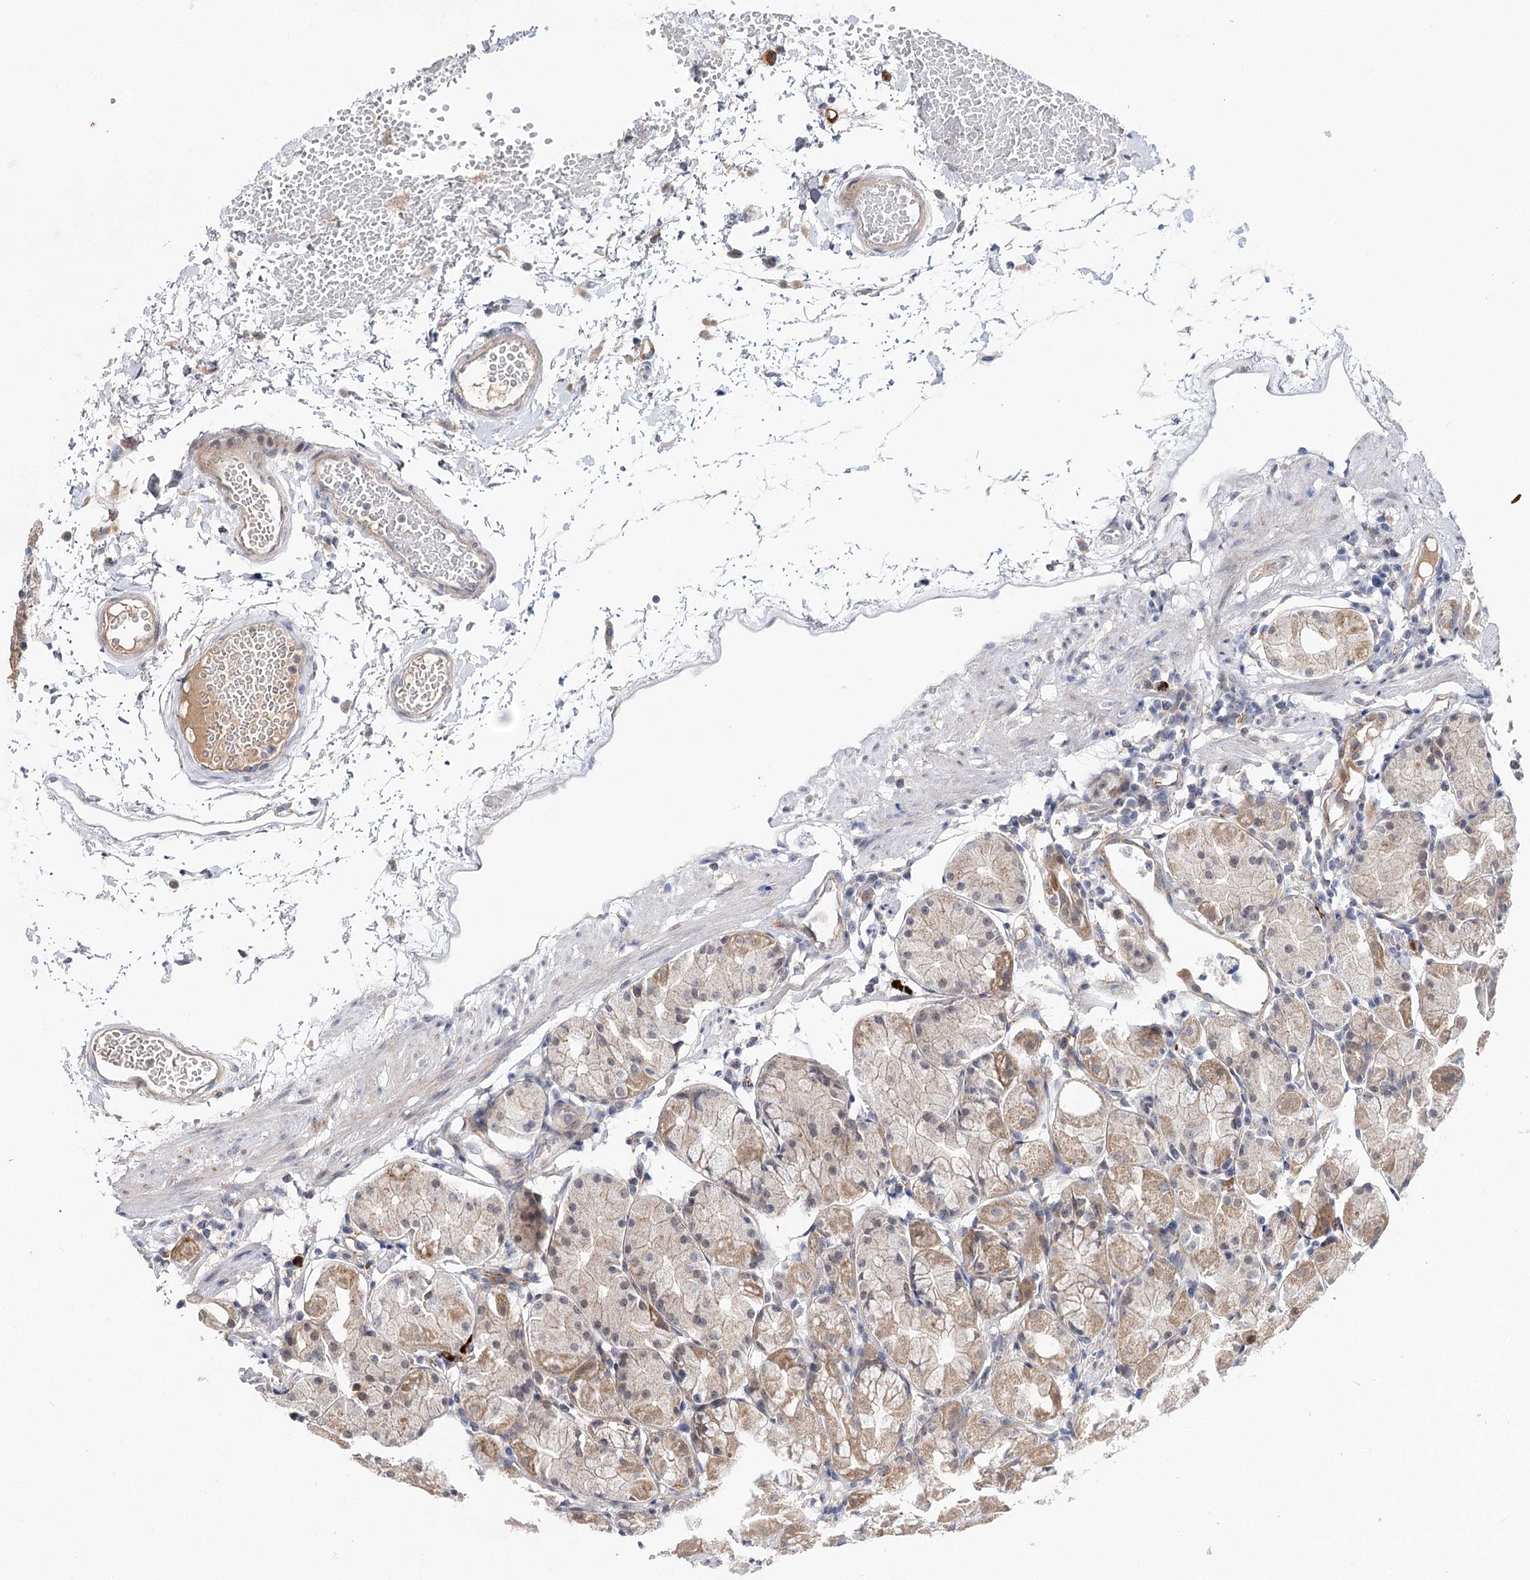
{"staining": {"intensity": "moderate", "quantity": "<25%", "location": "cytoplasmic/membranous"}, "tissue": "stomach", "cell_type": "Glandular cells", "image_type": "normal", "snomed": [{"axis": "morphology", "description": "Normal tissue, NOS"}, {"axis": "topography", "description": "Stomach"}, {"axis": "topography", "description": "Stomach, lower"}], "caption": "Glandular cells exhibit low levels of moderate cytoplasmic/membranous expression in about <25% of cells in unremarkable stomach. (IHC, brightfield microscopy, high magnification).", "gene": "ARHGAP32", "patient": {"sex": "female", "age": 75}}